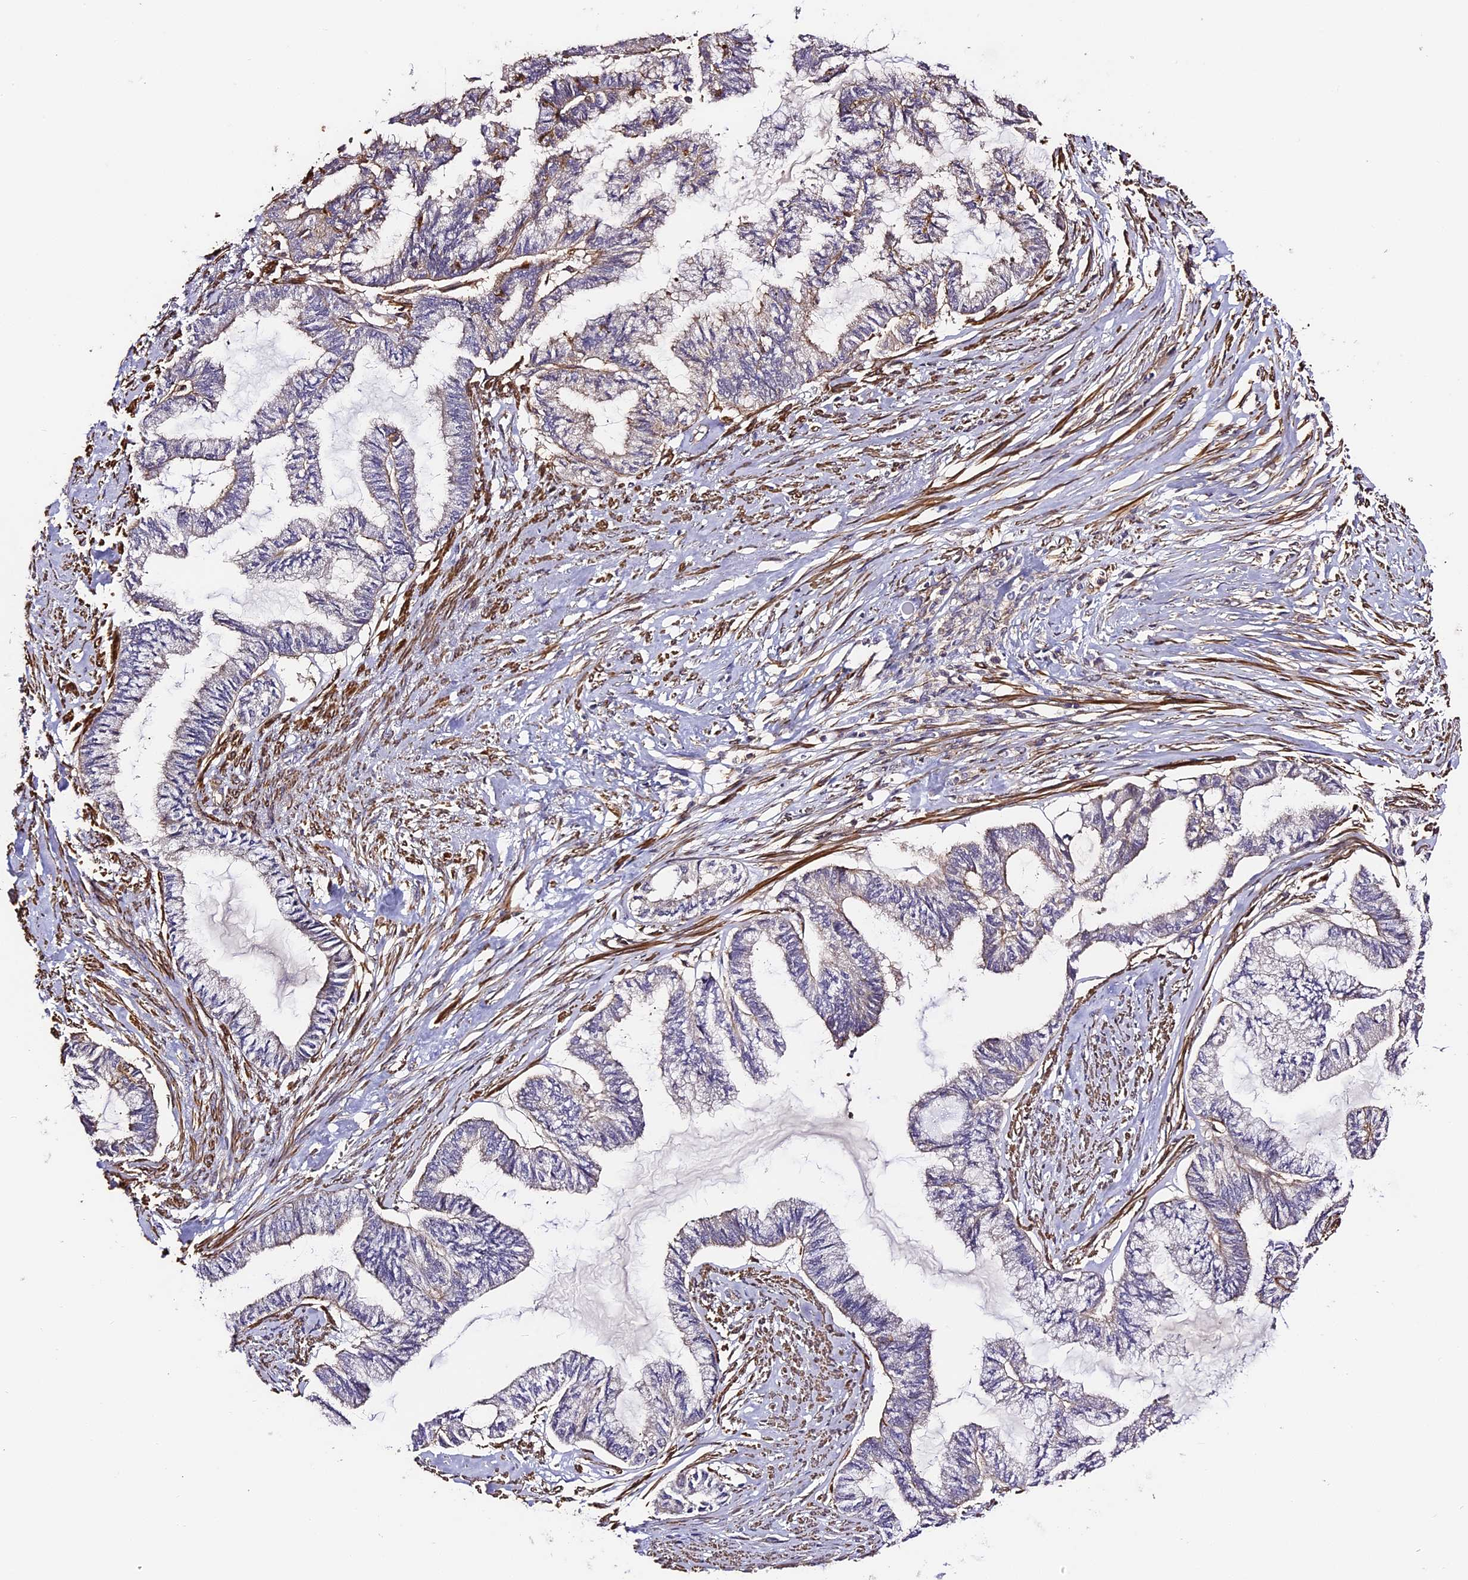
{"staining": {"intensity": "negative", "quantity": "none", "location": "none"}, "tissue": "endometrial cancer", "cell_type": "Tumor cells", "image_type": "cancer", "snomed": [{"axis": "morphology", "description": "Adenocarcinoma, NOS"}, {"axis": "topography", "description": "Endometrium"}], "caption": "Photomicrograph shows no protein expression in tumor cells of endometrial adenocarcinoma tissue.", "gene": "RAPSN", "patient": {"sex": "female", "age": 86}}